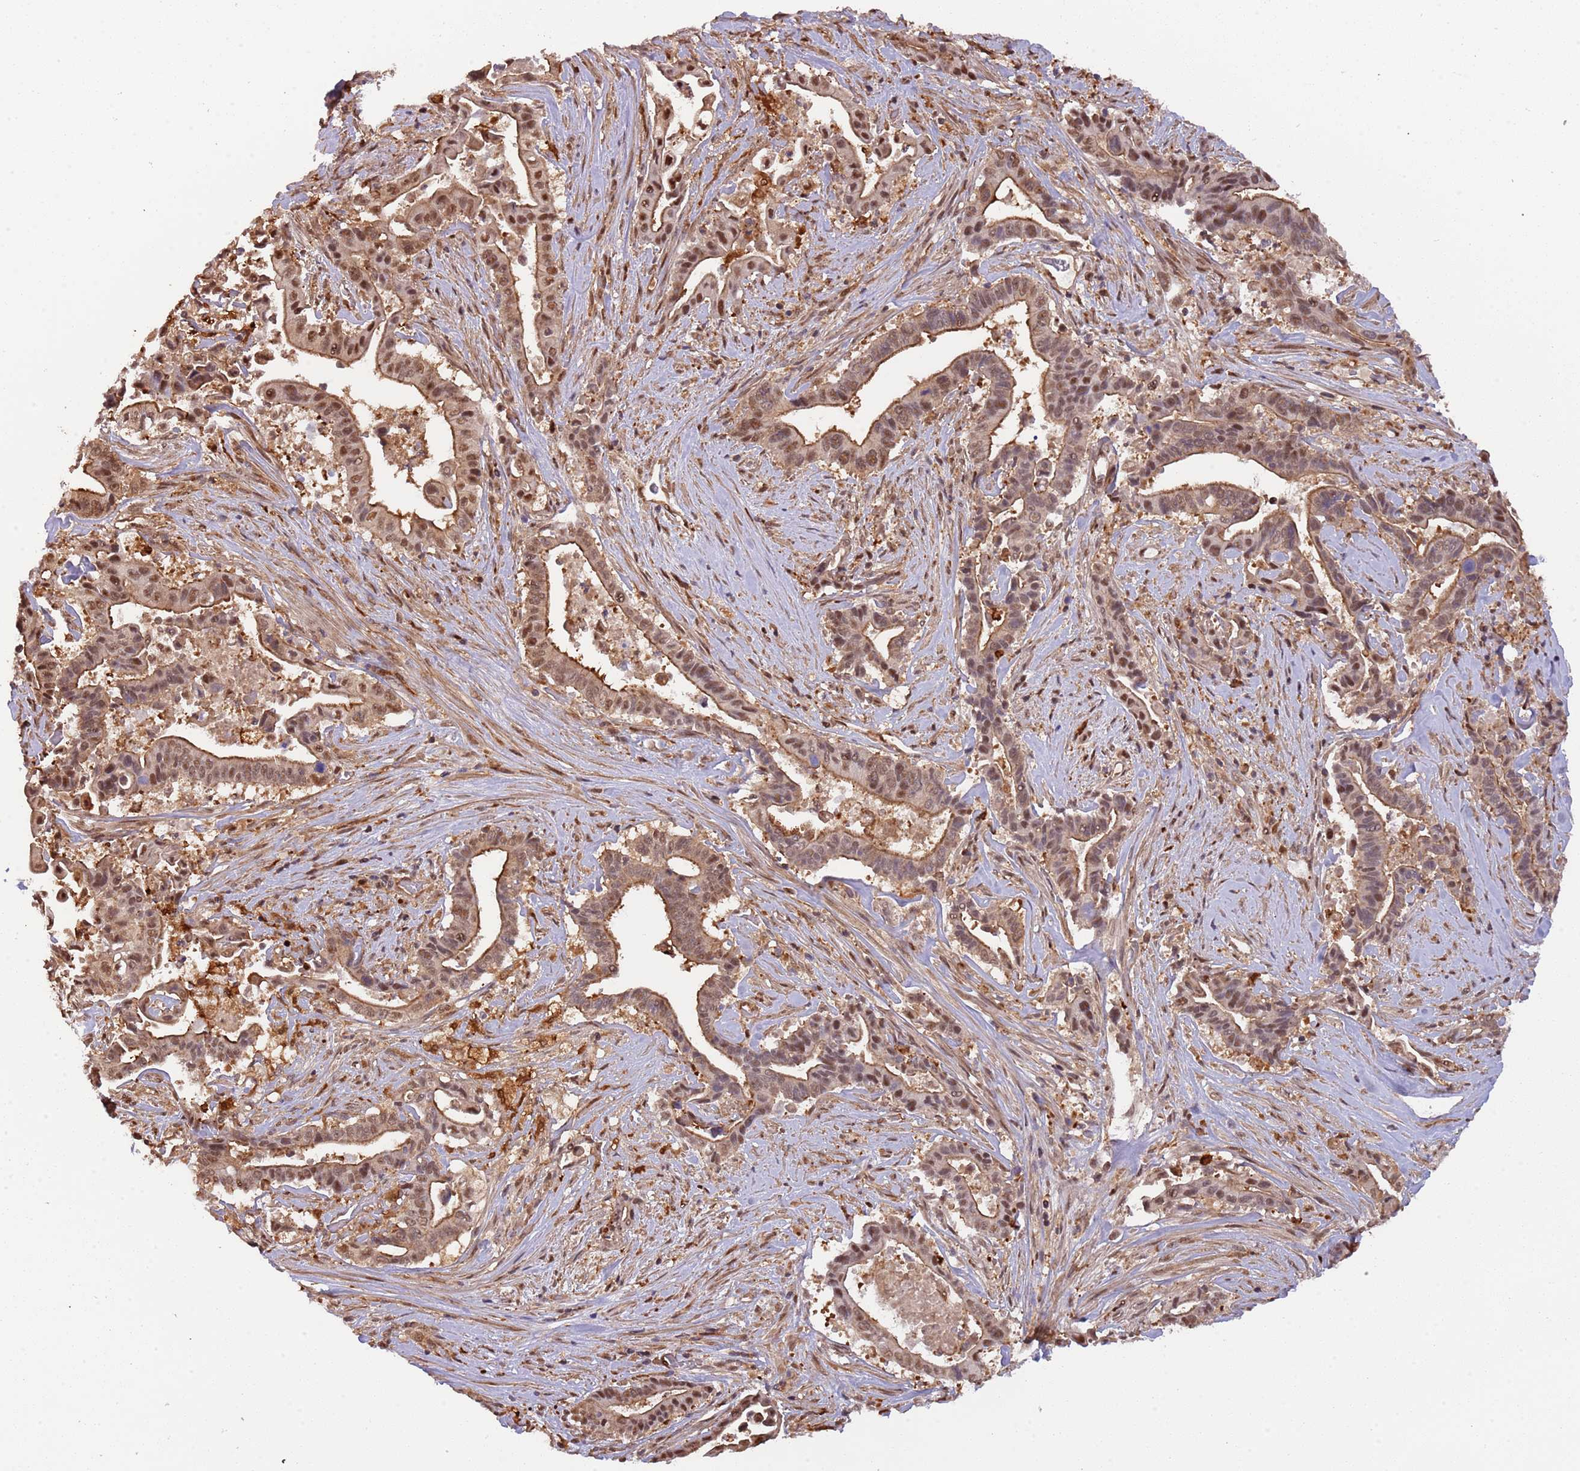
{"staining": {"intensity": "moderate", "quantity": ">75%", "location": "cytoplasmic/membranous,nuclear"}, "tissue": "pancreatic cancer", "cell_type": "Tumor cells", "image_type": "cancer", "snomed": [{"axis": "morphology", "description": "Adenocarcinoma, NOS"}, {"axis": "topography", "description": "Pancreas"}], "caption": "Human pancreatic cancer stained for a protein (brown) displays moderate cytoplasmic/membranous and nuclear positive positivity in approximately >75% of tumor cells.", "gene": "PLSCR5", "patient": {"sex": "female", "age": 77}}